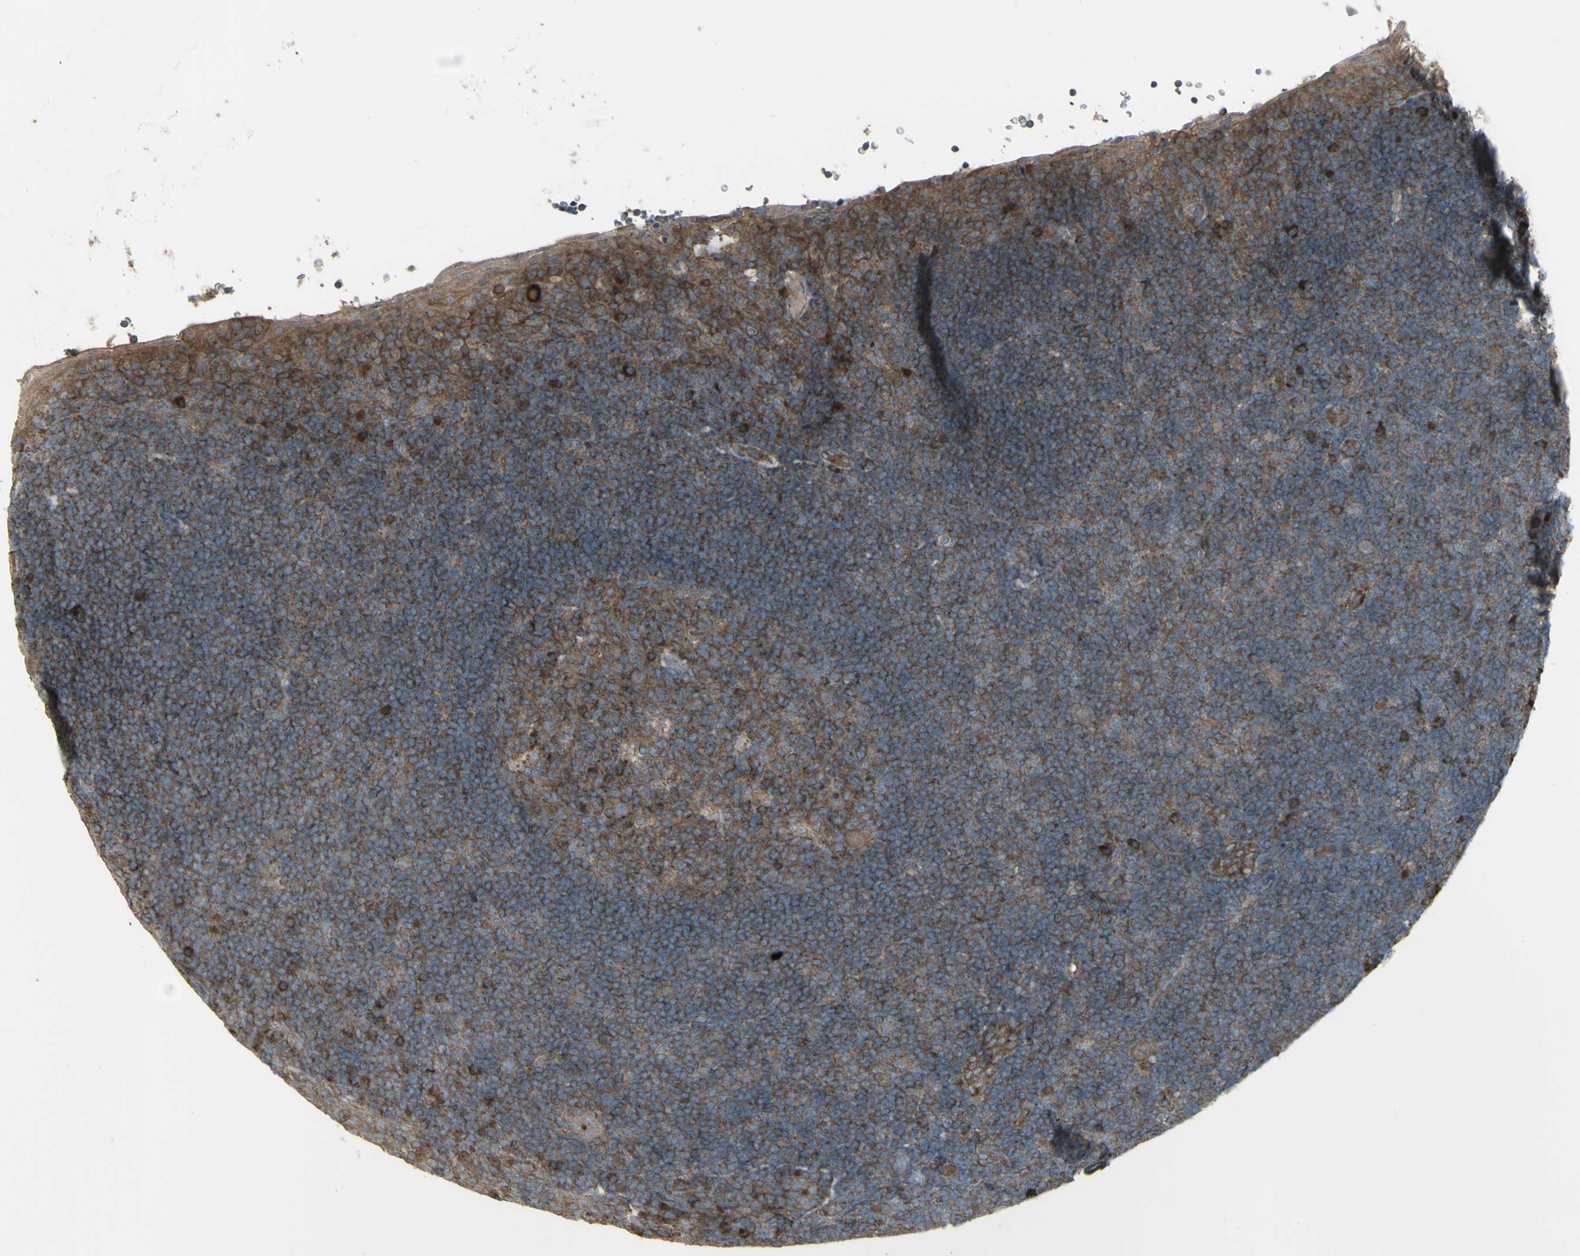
{"staining": {"intensity": "moderate", "quantity": ">75%", "location": "cytoplasmic/membranous"}, "tissue": "tonsil", "cell_type": "Germinal center cells", "image_type": "normal", "snomed": [{"axis": "morphology", "description": "Normal tissue, NOS"}, {"axis": "topography", "description": "Tonsil"}], "caption": "Immunohistochemical staining of unremarkable tonsil shows medium levels of moderate cytoplasmic/membranous staining in about >75% of germinal center cells.", "gene": "SHC1", "patient": {"sex": "male", "age": 37}}